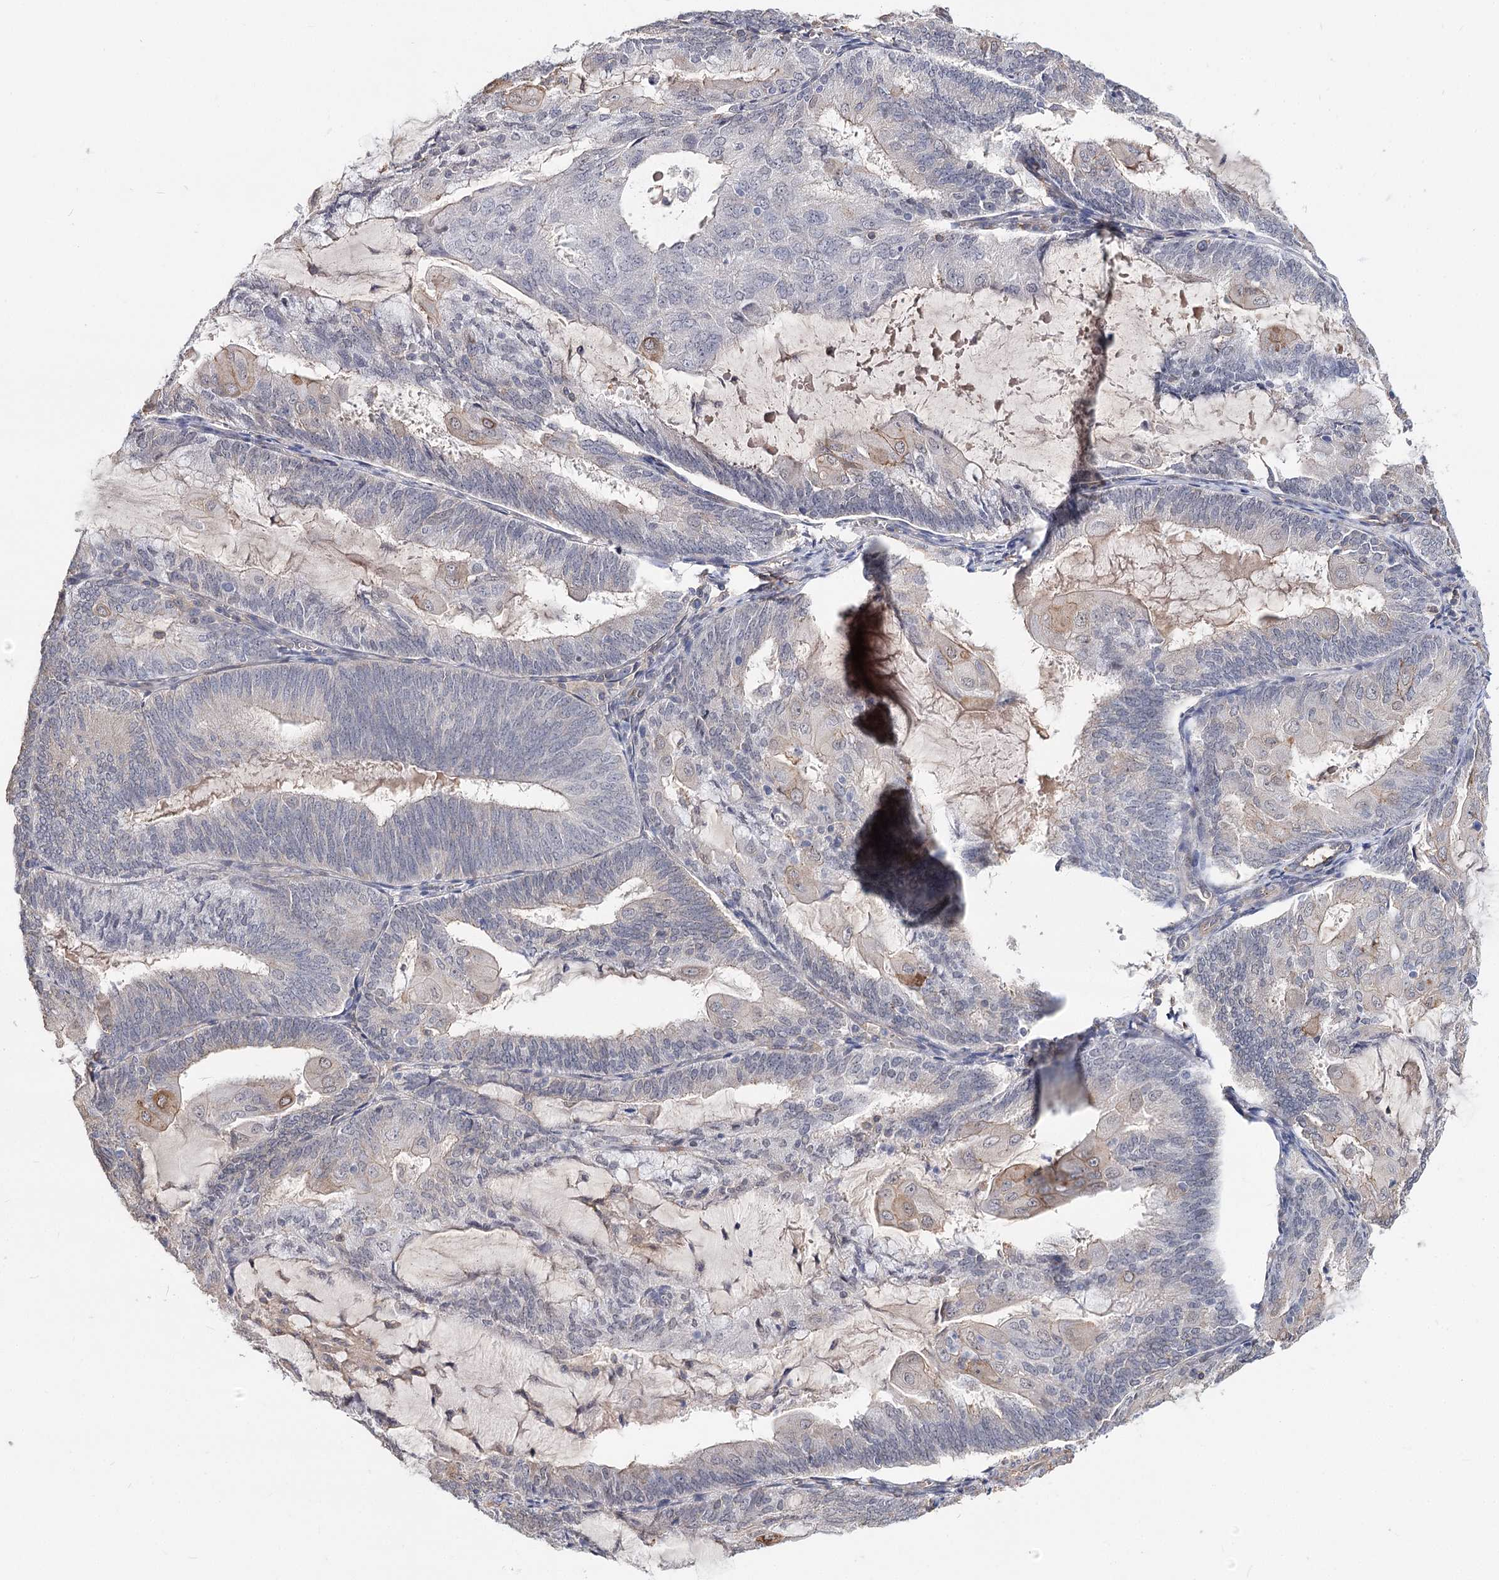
{"staining": {"intensity": "moderate", "quantity": "<25%", "location": "cytoplasmic/membranous"}, "tissue": "endometrial cancer", "cell_type": "Tumor cells", "image_type": "cancer", "snomed": [{"axis": "morphology", "description": "Adenocarcinoma, NOS"}, {"axis": "topography", "description": "Endometrium"}], "caption": "Moderate cytoplasmic/membranous protein staining is seen in about <25% of tumor cells in endometrial cancer (adenocarcinoma). The protein of interest is shown in brown color, while the nuclei are stained blue.", "gene": "TMEM218", "patient": {"sex": "female", "age": 81}}